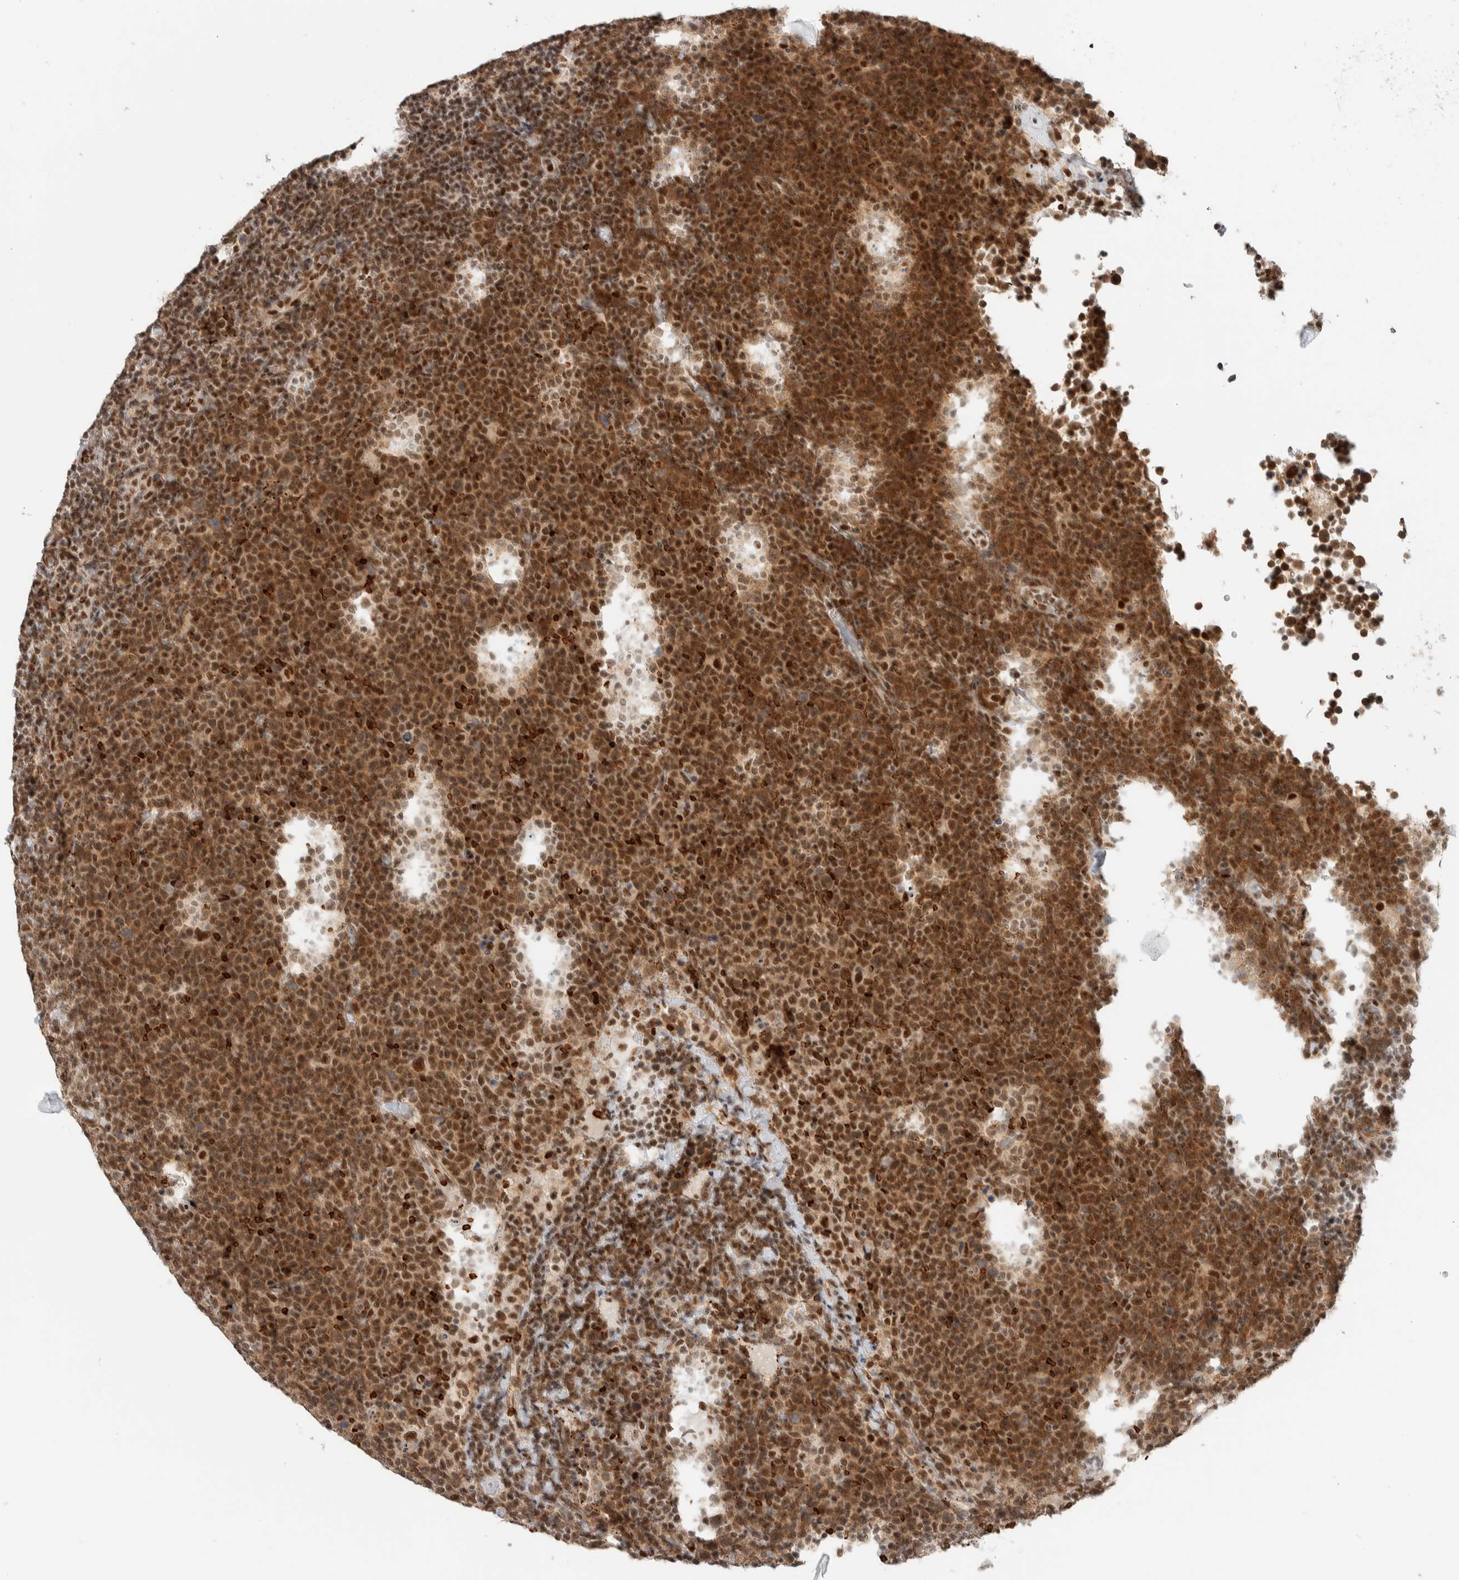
{"staining": {"intensity": "strong", "quantity": ">75%", "location": "cytoplasmic/membranous,nuclear"}, "tissue": "lymphoma", "cell_type": "Tumor cells", "image_type": "cancer", "snomed": [{"axis": "morphology", "description": "Malignant lymphoma, non-Hodgkin's type, High grade"}, {"axis": "topography", "description": "Lymph node"}], "caption": "Lymphoma stained with IHC demonstrates strong cytoplasmic/membranous and nuclear staining in approximately >75% of tumor cells. (IHC, brightfield microscopy, high magnification).", "gene": "ZBTB2", "patient": {"sex": "male", "age": 61}}